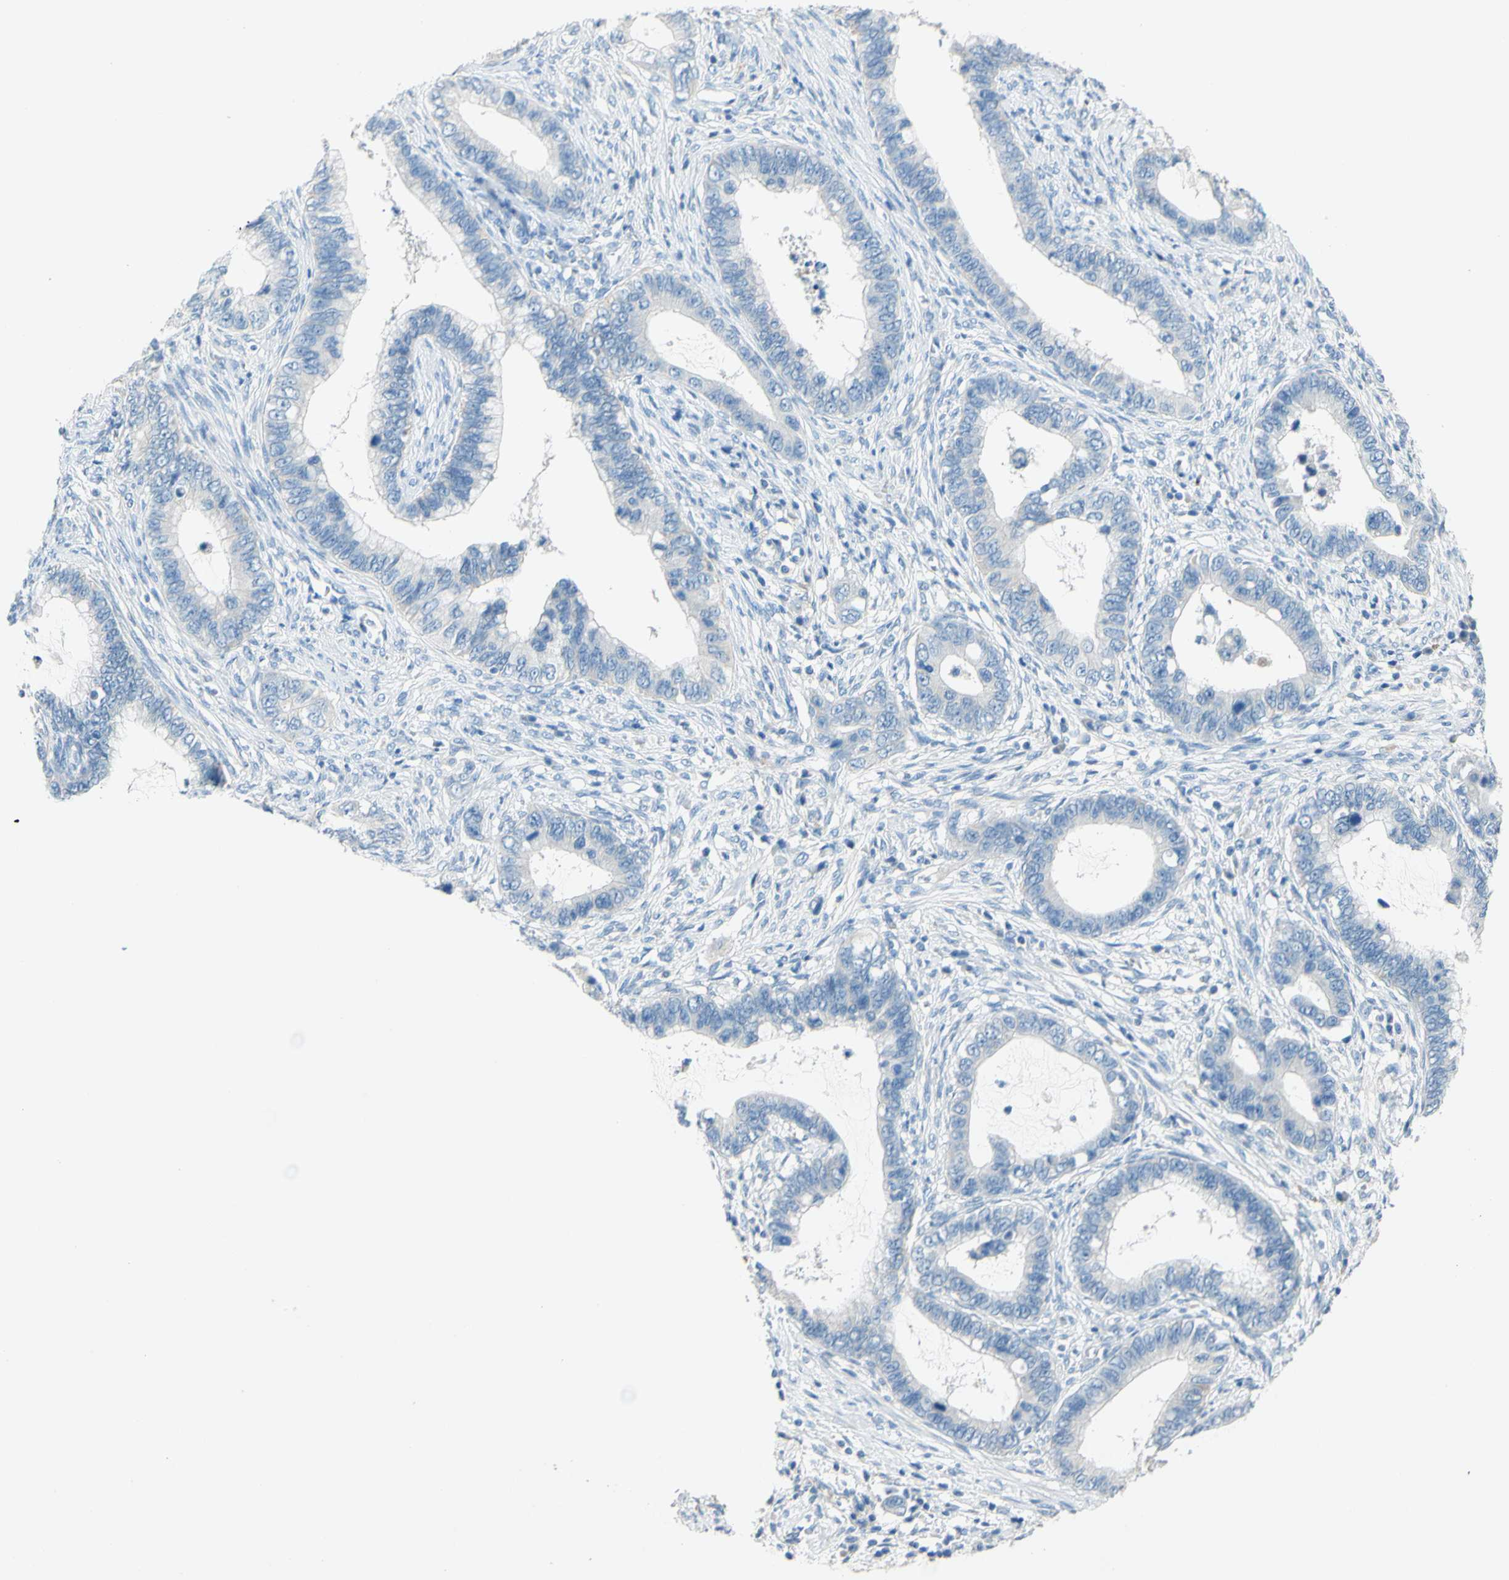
{"staining": {"intensity": "negative", "quantity": "none", "location": "none"}, "tissue": "cervical cancer", "cell_type": "Tumor cells", "image_type": "cancer", "snomed": [{"axis": "morphology", "description": "Adenocarcinoma, NOS"}, {"axis": "topography", "description": "Cervix"}], "caption": "Tumor cells are negative for brown protein staining in cervical adenocarcinoma.", "gene": "CDH10", "patient": {"sex": "female", "age": 44}}